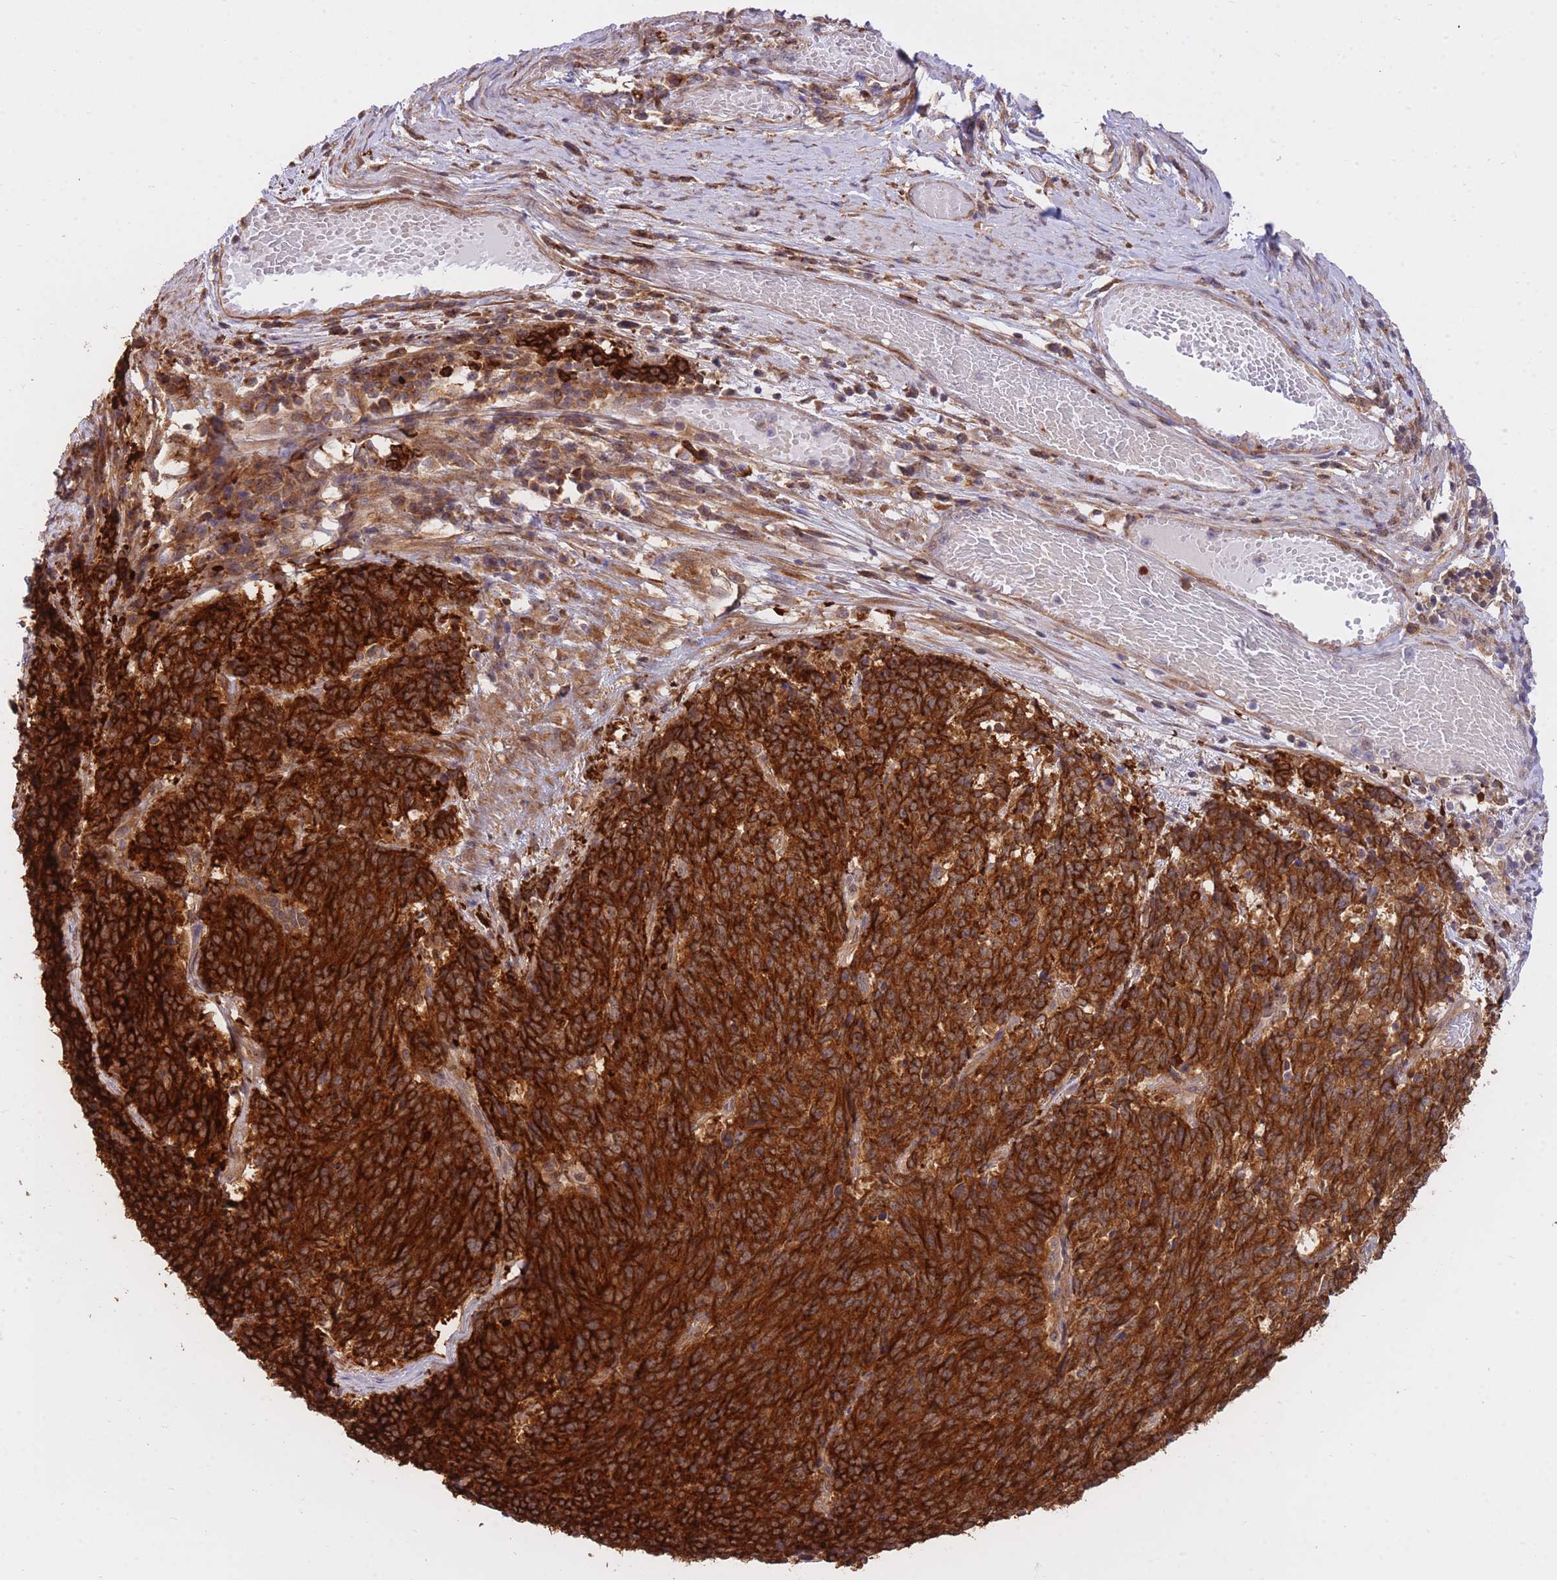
{"staining": {"intensity": "strong", "quantity": ">75%", "location": "cytoplasmic/membranous"}, "tissue": "cervical cancer", "cell_type": "Tumor cells", "image_type": "cancer", "snomed": [{"axis": "morphology", "description": "Squamous cell carcinoma, NOS"}, {"axis": "topography", "description": "Cervix"}], "caption": "Tumor cells reveal strong cytoplasmic/membranous expression in approximately >75% of cells in cervical cancer.", "gene": "EXOSC8", "patient": {"sex": "female", "age": 29}}